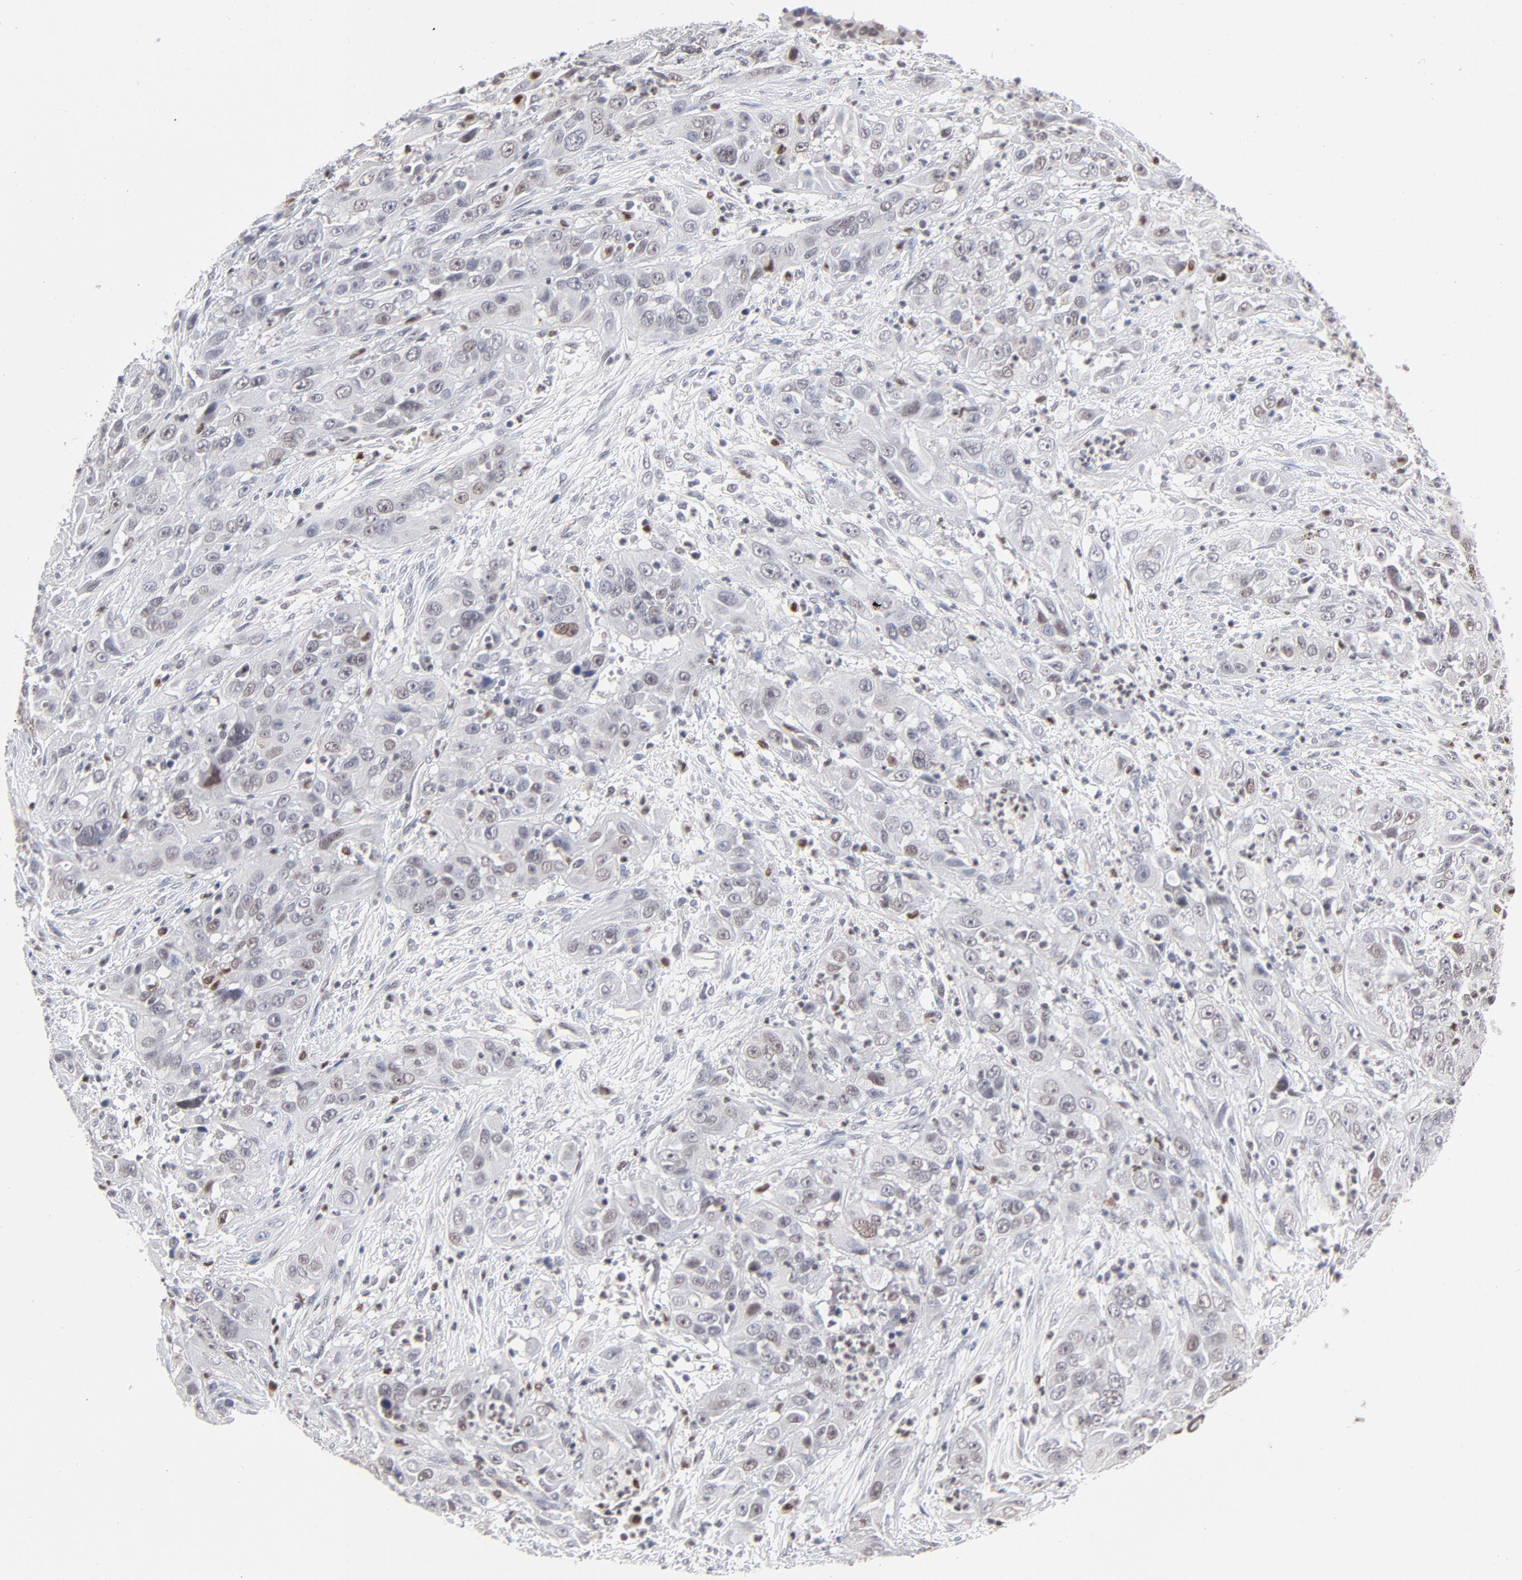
{"staining": {"intensity": "weak", "quantity": "<25%", "location": "nuclear"}, "tissue": "cervical cancer", "cell_type": "Tumor cells", "image_type": "cancer", "snomed": [{"axis": "morphology", "description": "Squamous cell carcinoma, NOS"}, {"axis": "topography", "description": "Cervix"}], "caption": "Tumor cells show no significant protein positivity in squamous cell carcinoma (cervical).", "gene": "MAX", "patient": {"sex": "female", "age": 32}}